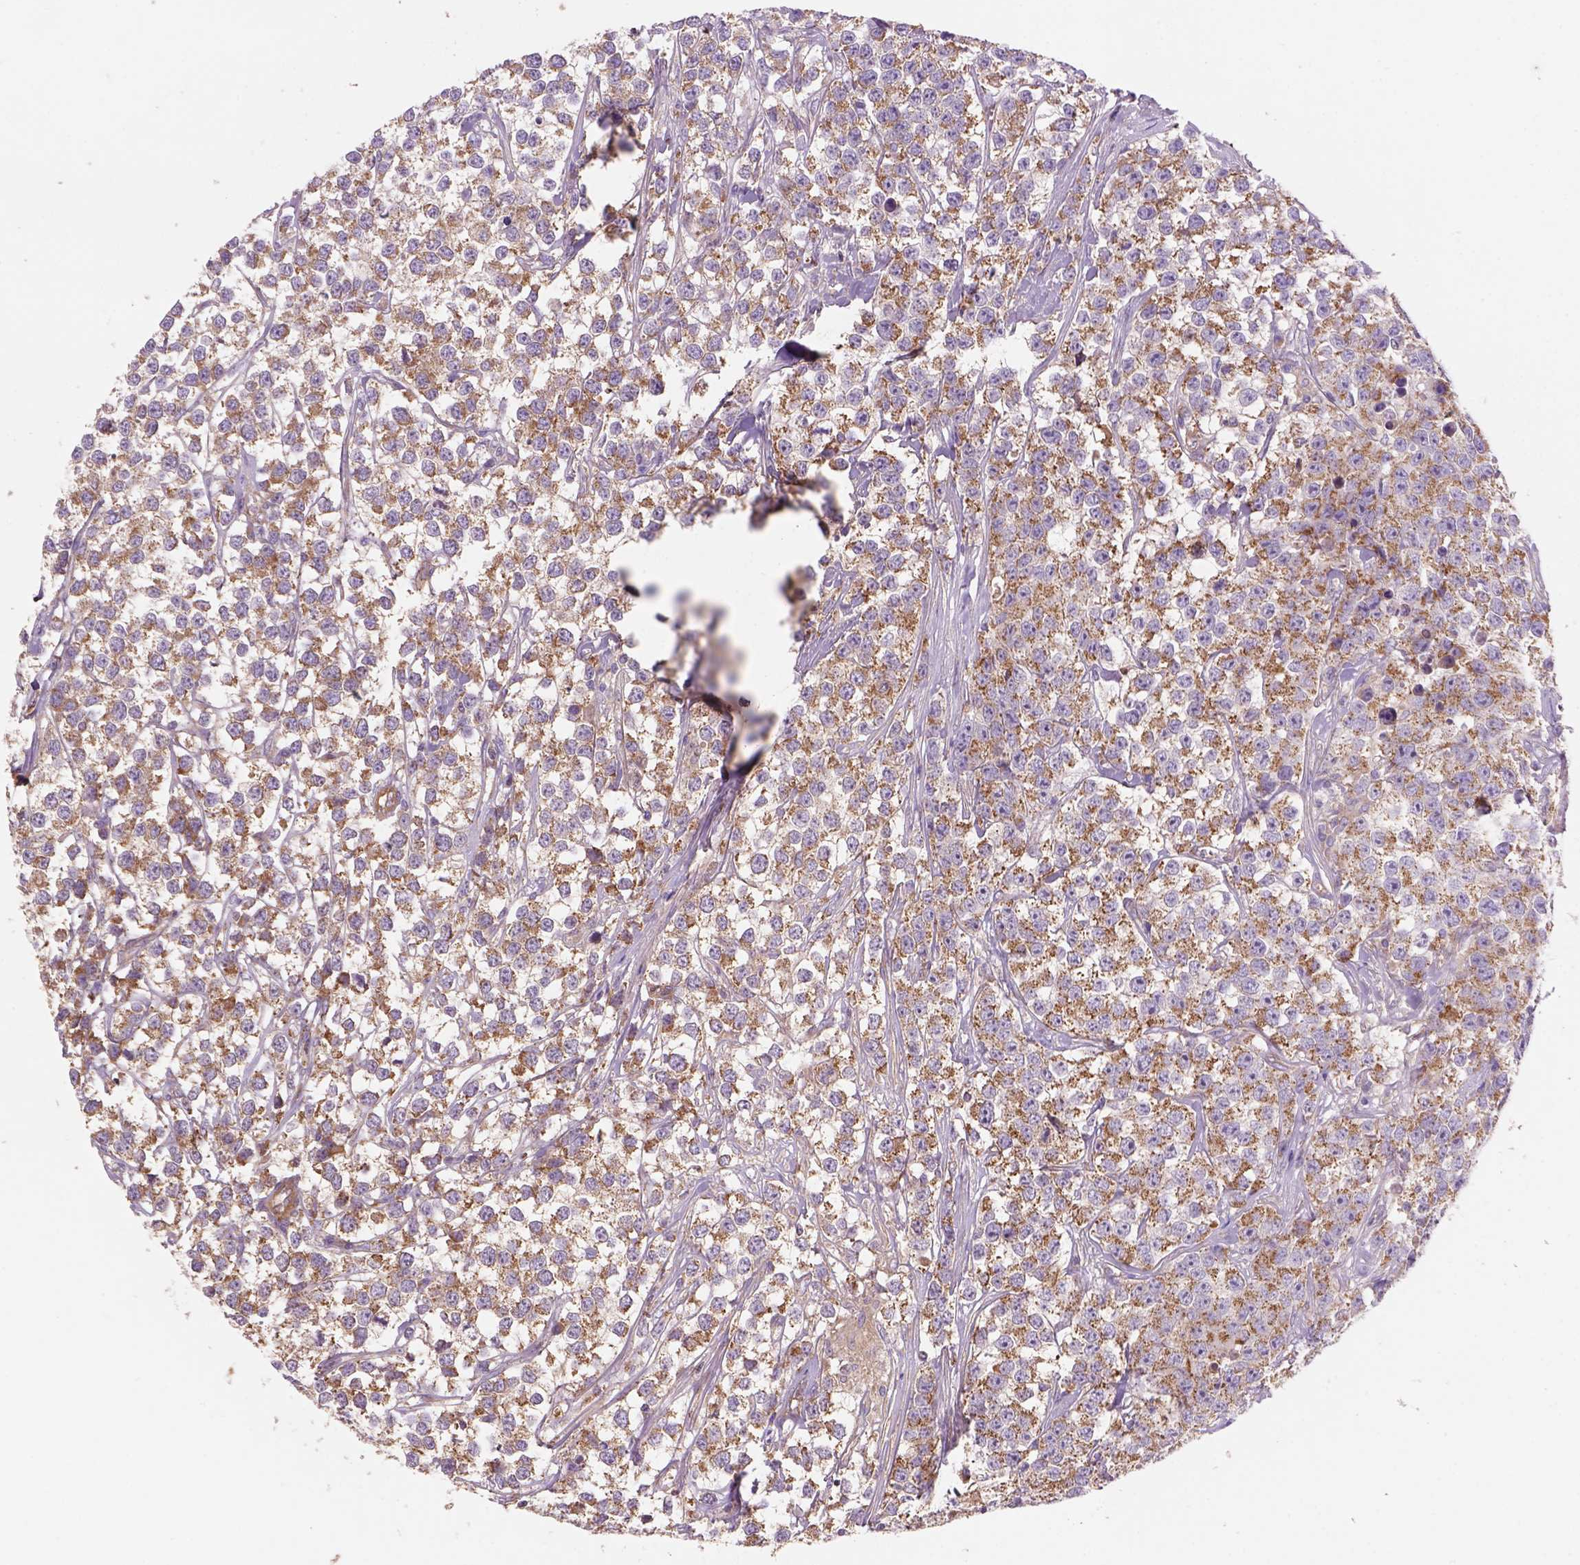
{"staining": {"intensity": "moderate", "quantity": "25%-75%", "location": "cytoplasmic/membranous"}, "tissue": "testis cancer", "cell_type": "Tumor cells", "image_type": "cancer", "snomed": [{"axis": "morphology", "description": "Seminoma, NOS"}, {"axis": "topography", "description": "Testis"}], "caption": "Protein staining demonstrates moderate cytoplasmic/membranous staining in about 25%-75% of tumor cells in seminoma (testis).", "gene": "WARS2", "patient": {"sex": "male", "age": 59}}